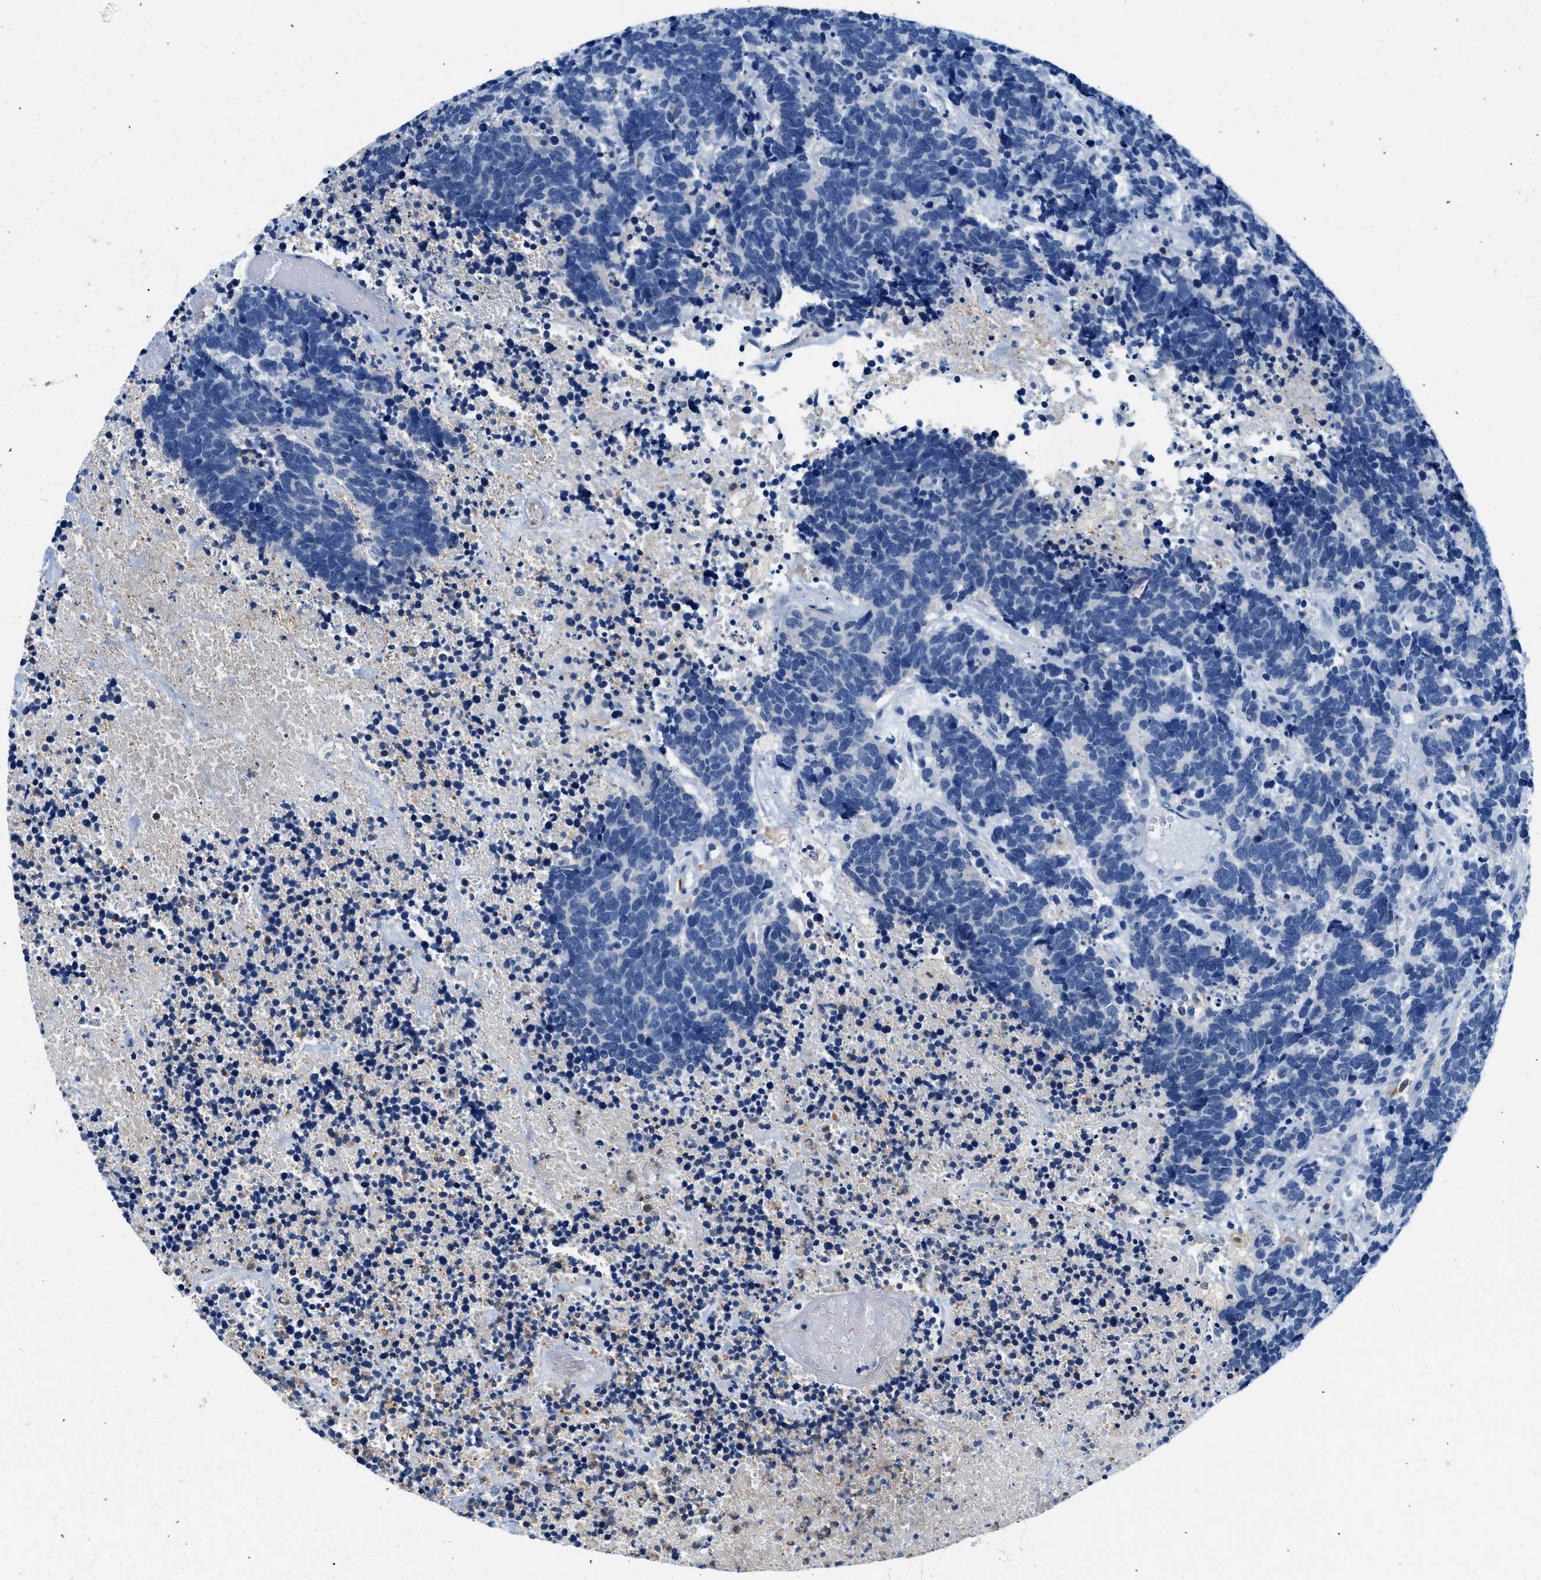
{"staining": {"intensity": "negative", "quantity": "none", "location": "none"}, "tissue": "carcinoid", "cell_type": "Tumor cells", "image_type": "cancer", "snomed": [{"axis": "morphology", "description": "Carcinoma, NOS"}, {"axis": "morphology", "description": "Carcinoid, malignant, NOS"}, {"axis": "topography", "description": "Urinary bladder"}], "caption": "An image of carcinoma stained for a protein shows no brown staining in tumor cells. (IHC, brightfield microscopy, high magnification).", "gene": "FADS6", "patient": {"sex": "male", "age": 57}}